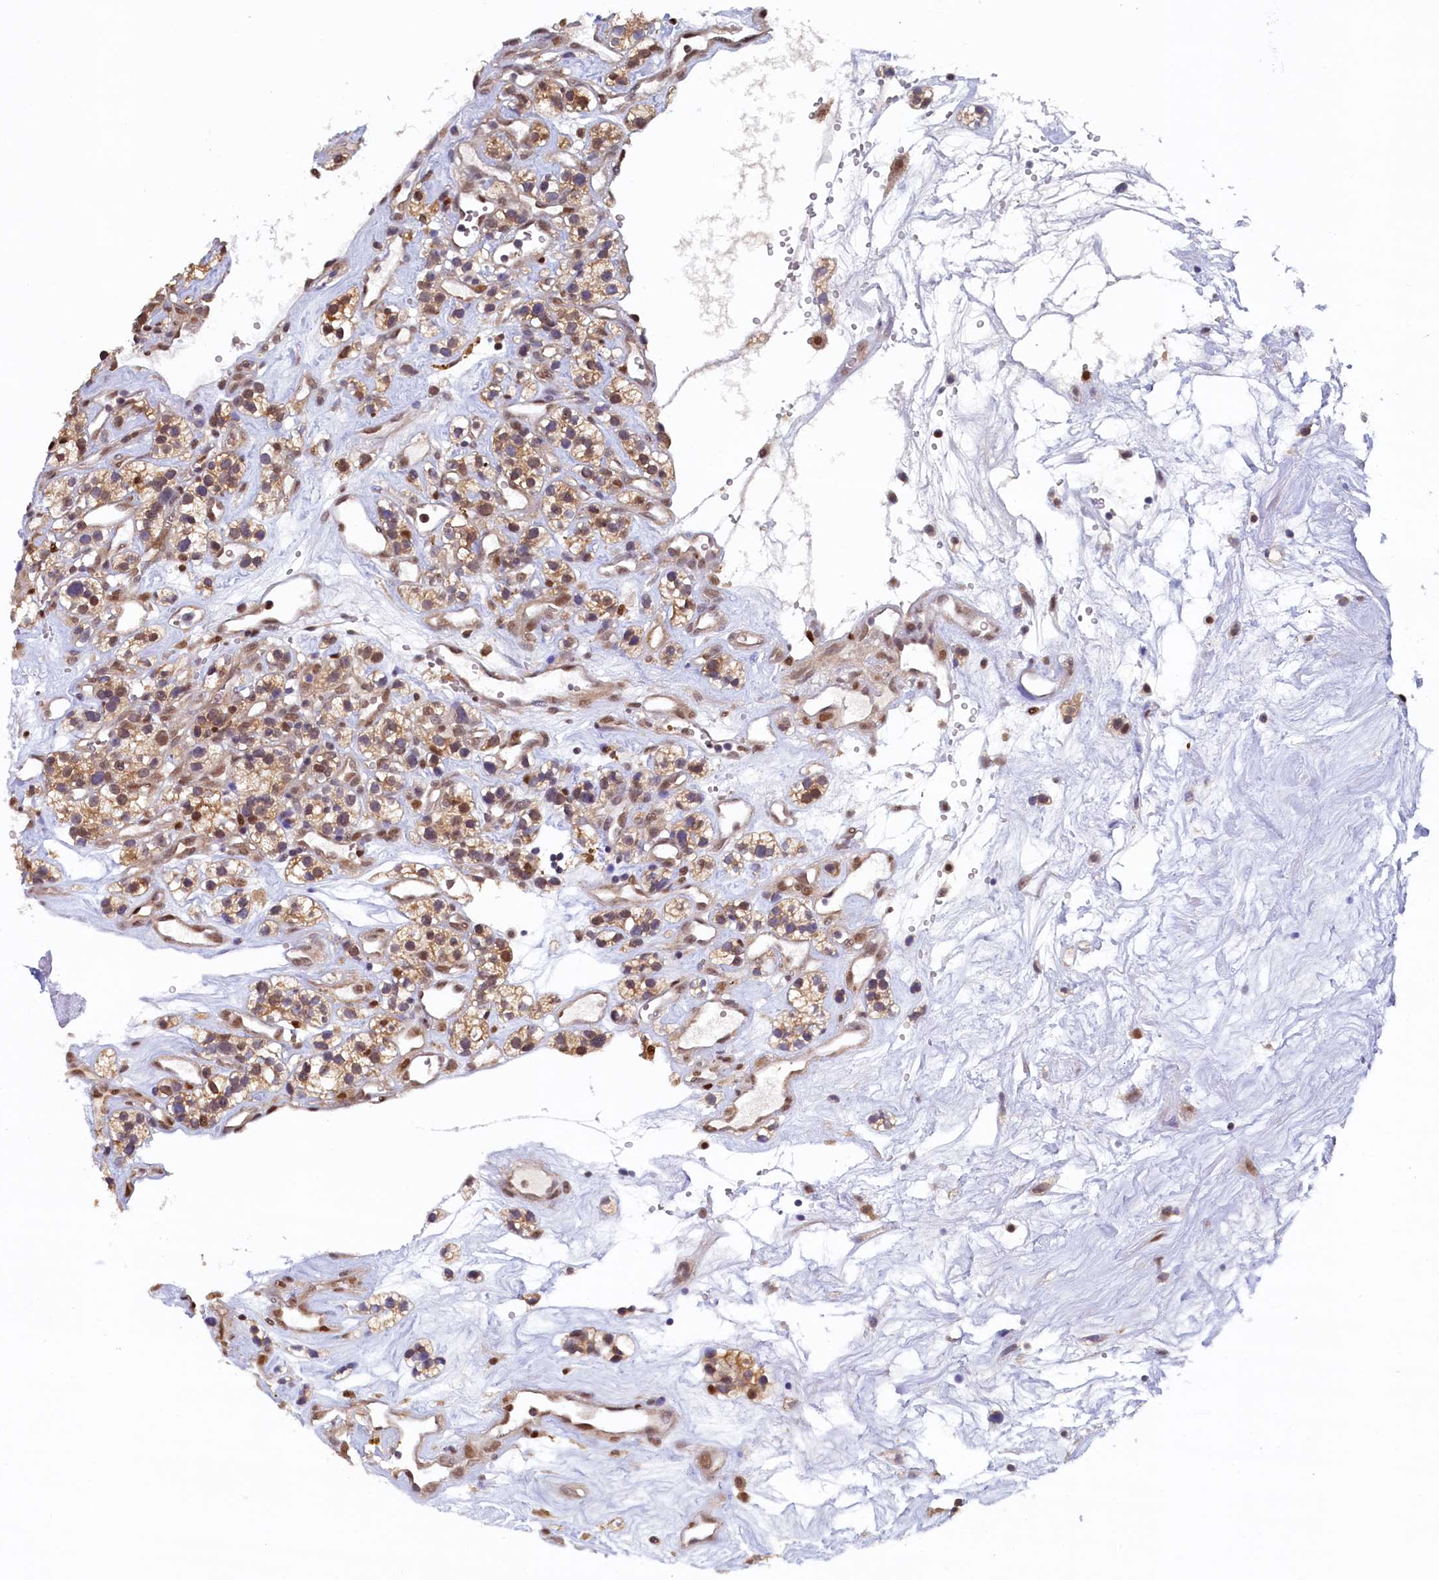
{"staining": {"intensity": "moderate", "quantity": ">75%", "location": "cytoplasmic/membranous,nuclear"}, "tissue": "renal cancer", "cell_type": "Tumor cells", "image_type": "cancer", "snomed": [{"axis": "morphology", "description": "Adenocarcinoma, NOS"}, {"axis": "topography", "description": "Kidney"}], "caption": "The photomicrograph shows a brown stain indicating the presence of a protein in the cytoplasmic/membranous and nuclear of tumor cells in adenocarcinoma (renal).", "gene": "AHCY", "patient": {"sex": "female", "age": 57}}